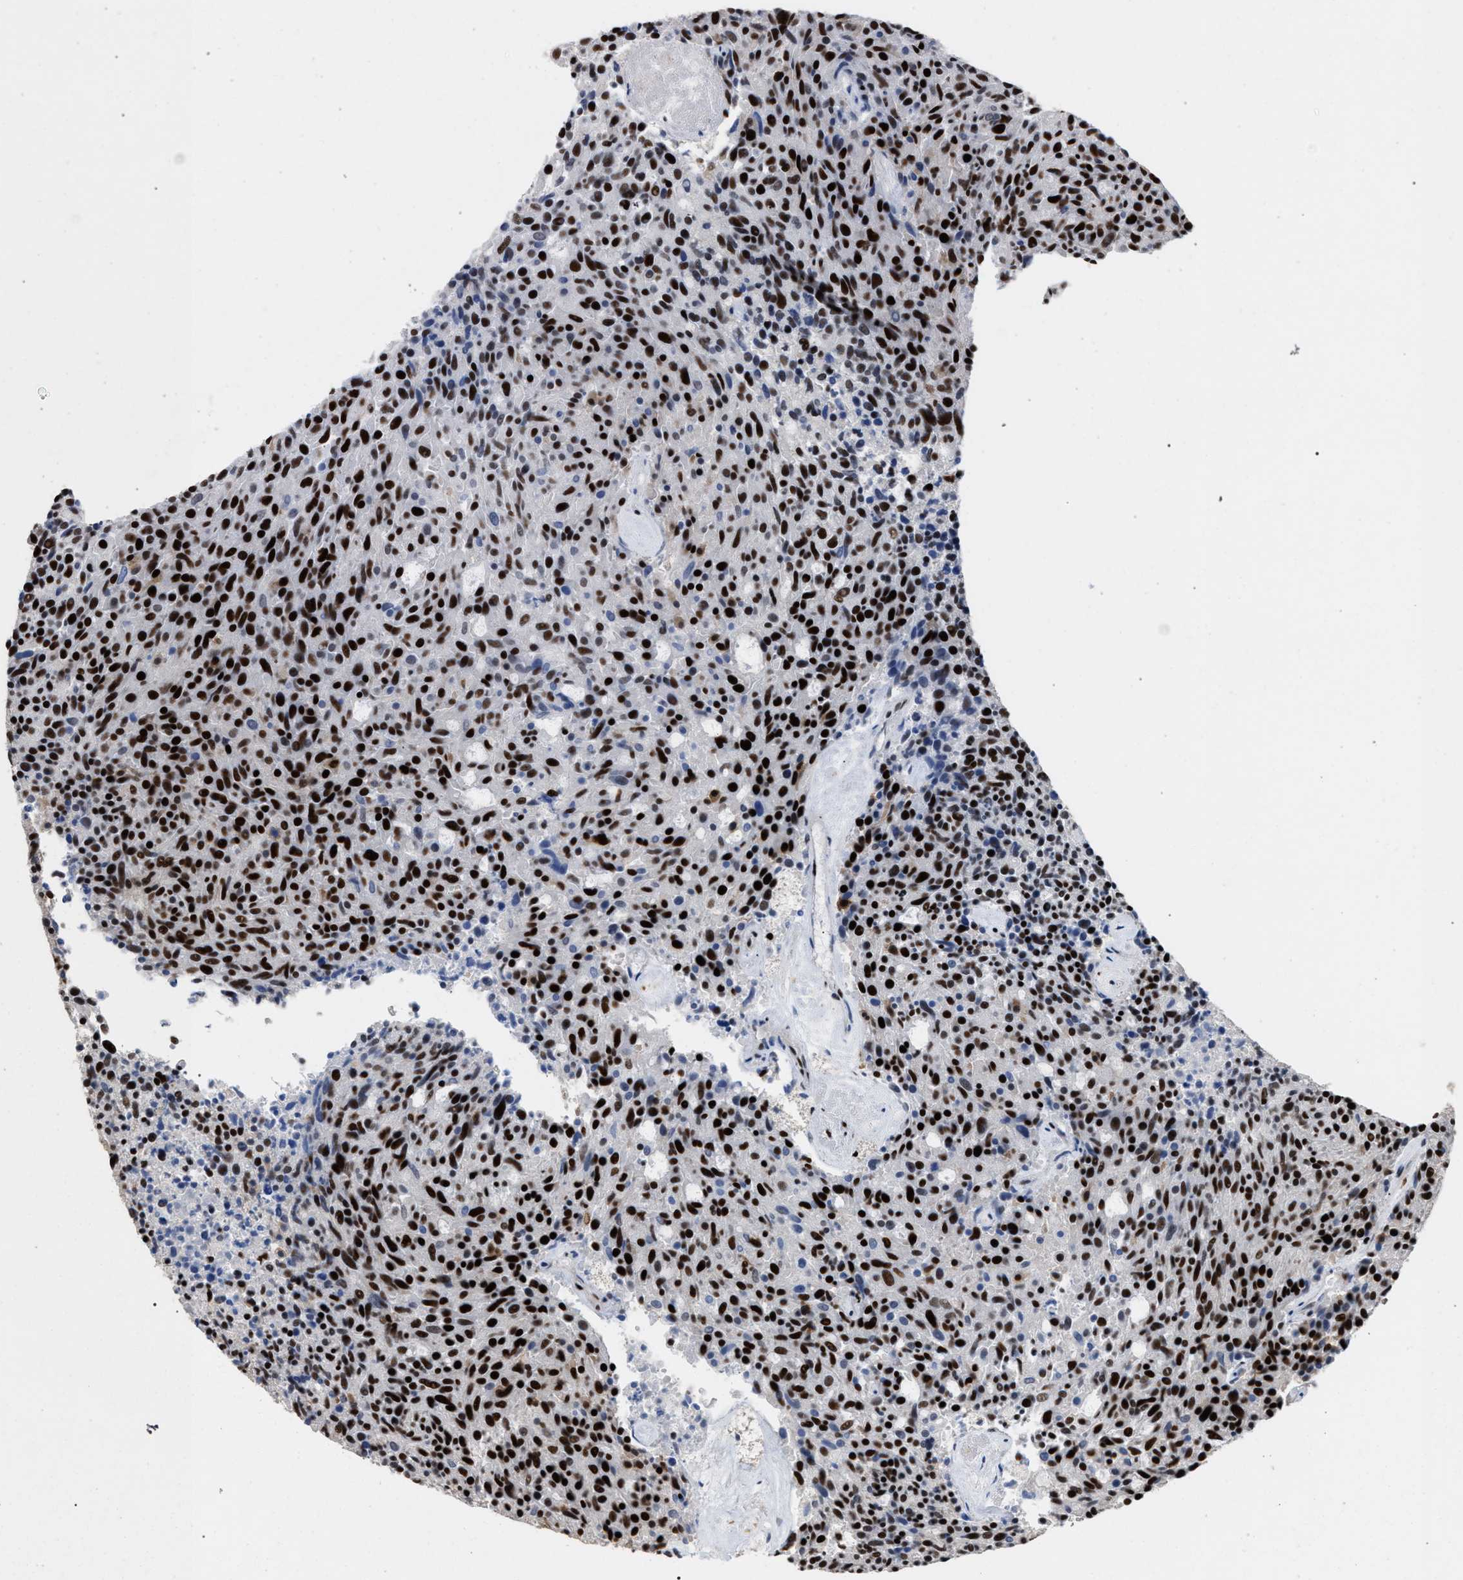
{"staining": {"intensity": "strong", "quantity": ">75%", "location": "nuclear"}, "tissue": "carcinoid", "cell_type": "Tumor cells", "image_type": "cancer", "snomed": [{"axis": "morphology", "description": "Carcinoid, malignant, NOS"}, {"axis": "topography", "description": "Pancreas"}], "caption": "An image of carcinoid (malignant) stained for a protein shows strong nuclear brown staining in tumor cells.", "gene": "TP53BP1", "patient": {"sex": "female", "age": 54}}